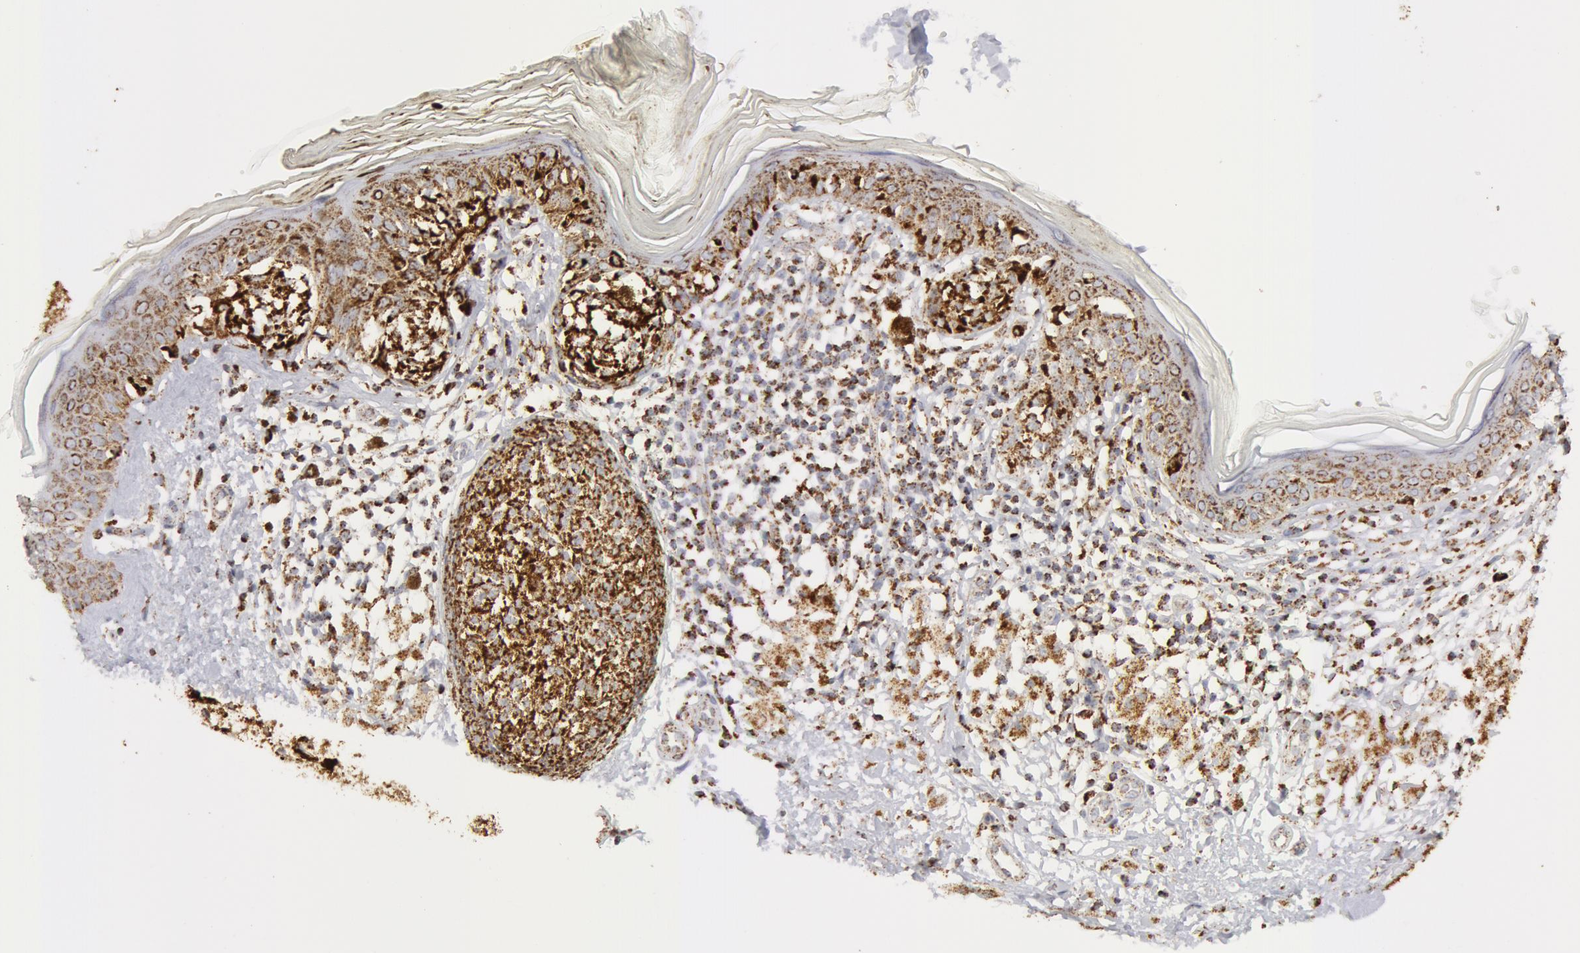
{"staining": {"intensity": "strong", "quantity": ">75%", "location": "cytoplasmic/membranous"}, "tissue": "melanoma", "cell_type": "Tumor cells", "image_type": "cancer", "snomed": [{"axis": "morphology", "description": "Malignant melanoma, NOS"}, {"axis": "topography", "description": "Skin"}], "caption": "Human malignant melanoma stained for a protein (brown) shows strong cytoplasmic/membranous positive positivity in about >75% of tumor cells.", "gene": "ATP5F1B", "patient": {"sex": "male", "age": 88}}